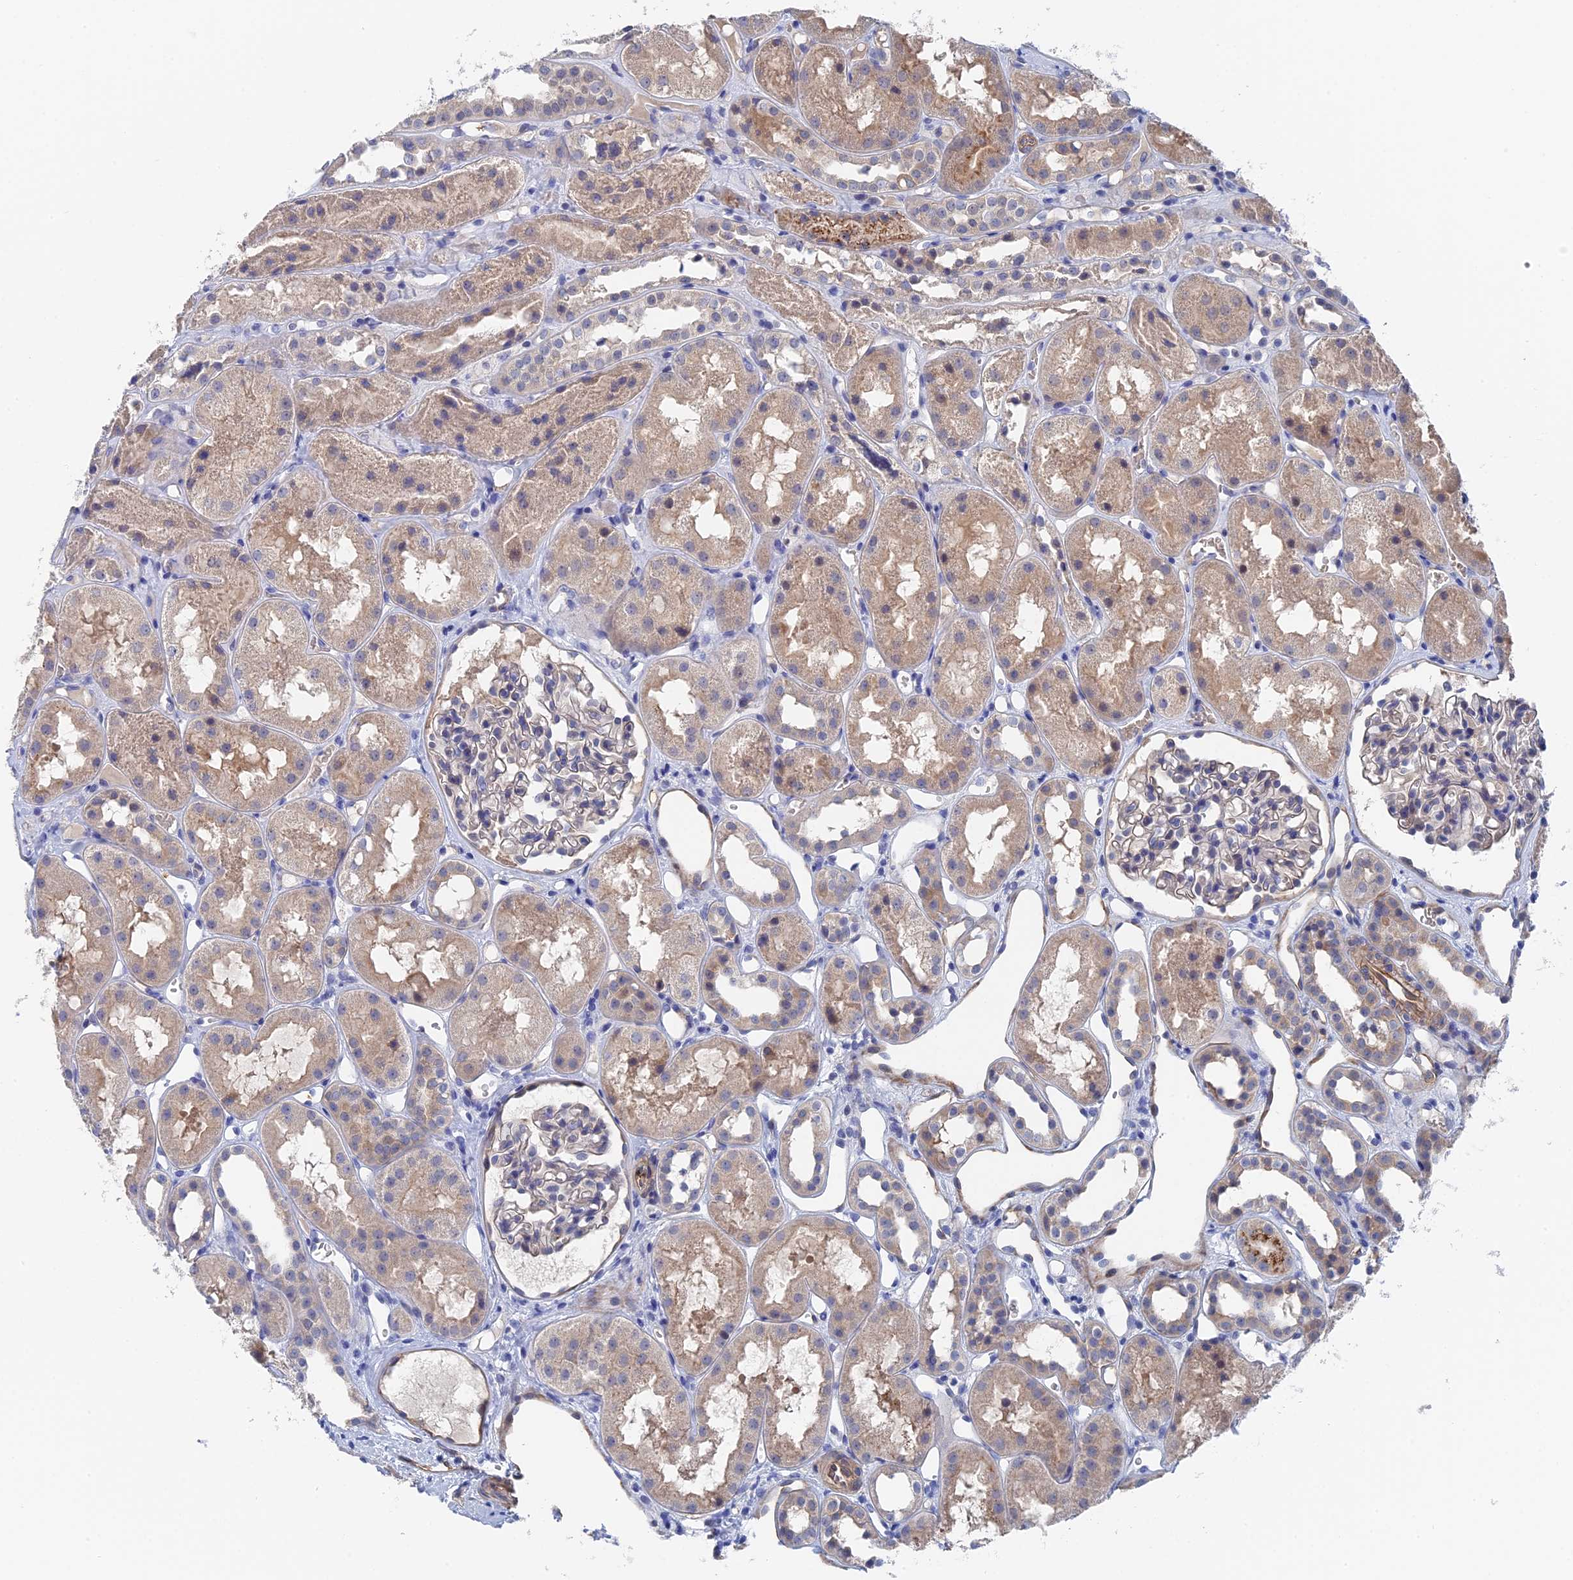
{"staining": {"intensity": "negative", "quantity": "none", "location": "none"}, "tissue": "kidney", "cell_type": "Cells in glomeruli", "image_type": "normal", "snomed": [{"axis": "morphology", "description": "Normal tissue, NOS"}, {"axis": "topography", "description": "Kidney"}], "caption": "Cells in glomeruli show no significant staining in normal kidney. (DAB immunohistochemistry (IHC) visualized using brightfield microscopy, high magnification).", "gene": "MTHFSD", "patient": {"sex": "male", "age": 16}}